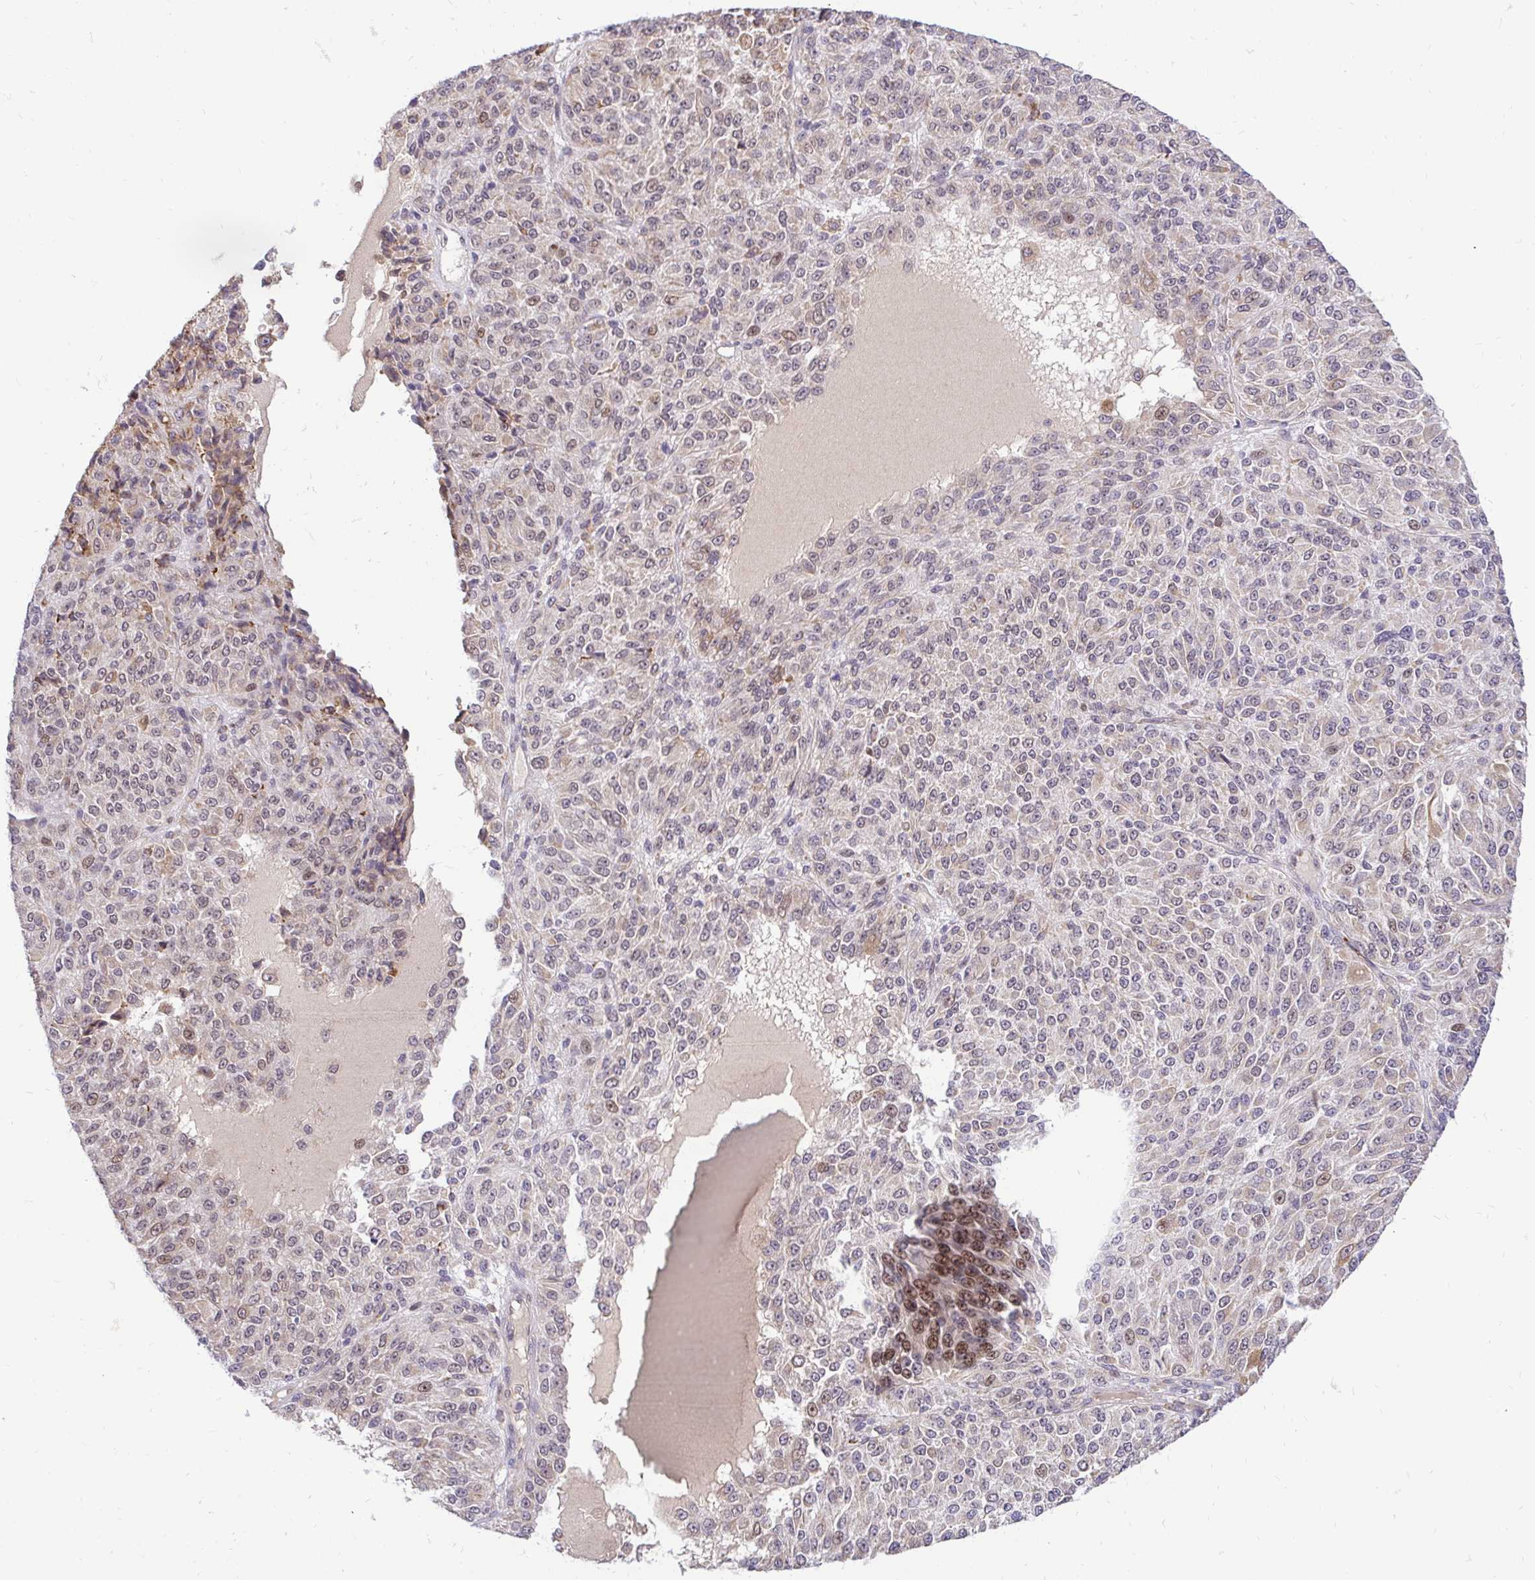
{"staining": {"intensity": "moderate", "quantity": "25%-75%", "location": "nuclear"}, "tissue": "melanoma", "cell_type": "Tumor cells", "image_type": "cancer", "snomed": [{"axis": "morphology", "description": "Malignant melanoma, Metastatic site"}, {"axis": "topography", "description": "Brain"}], "caption": "IHC of malignant melanoma (metastatic site) exhibits medium levels of moderate nuclear positivity in about 25%-75% of tumor cells.", "gene": "NAALAD2", "patient": {"sex": "female", "age": 56}}